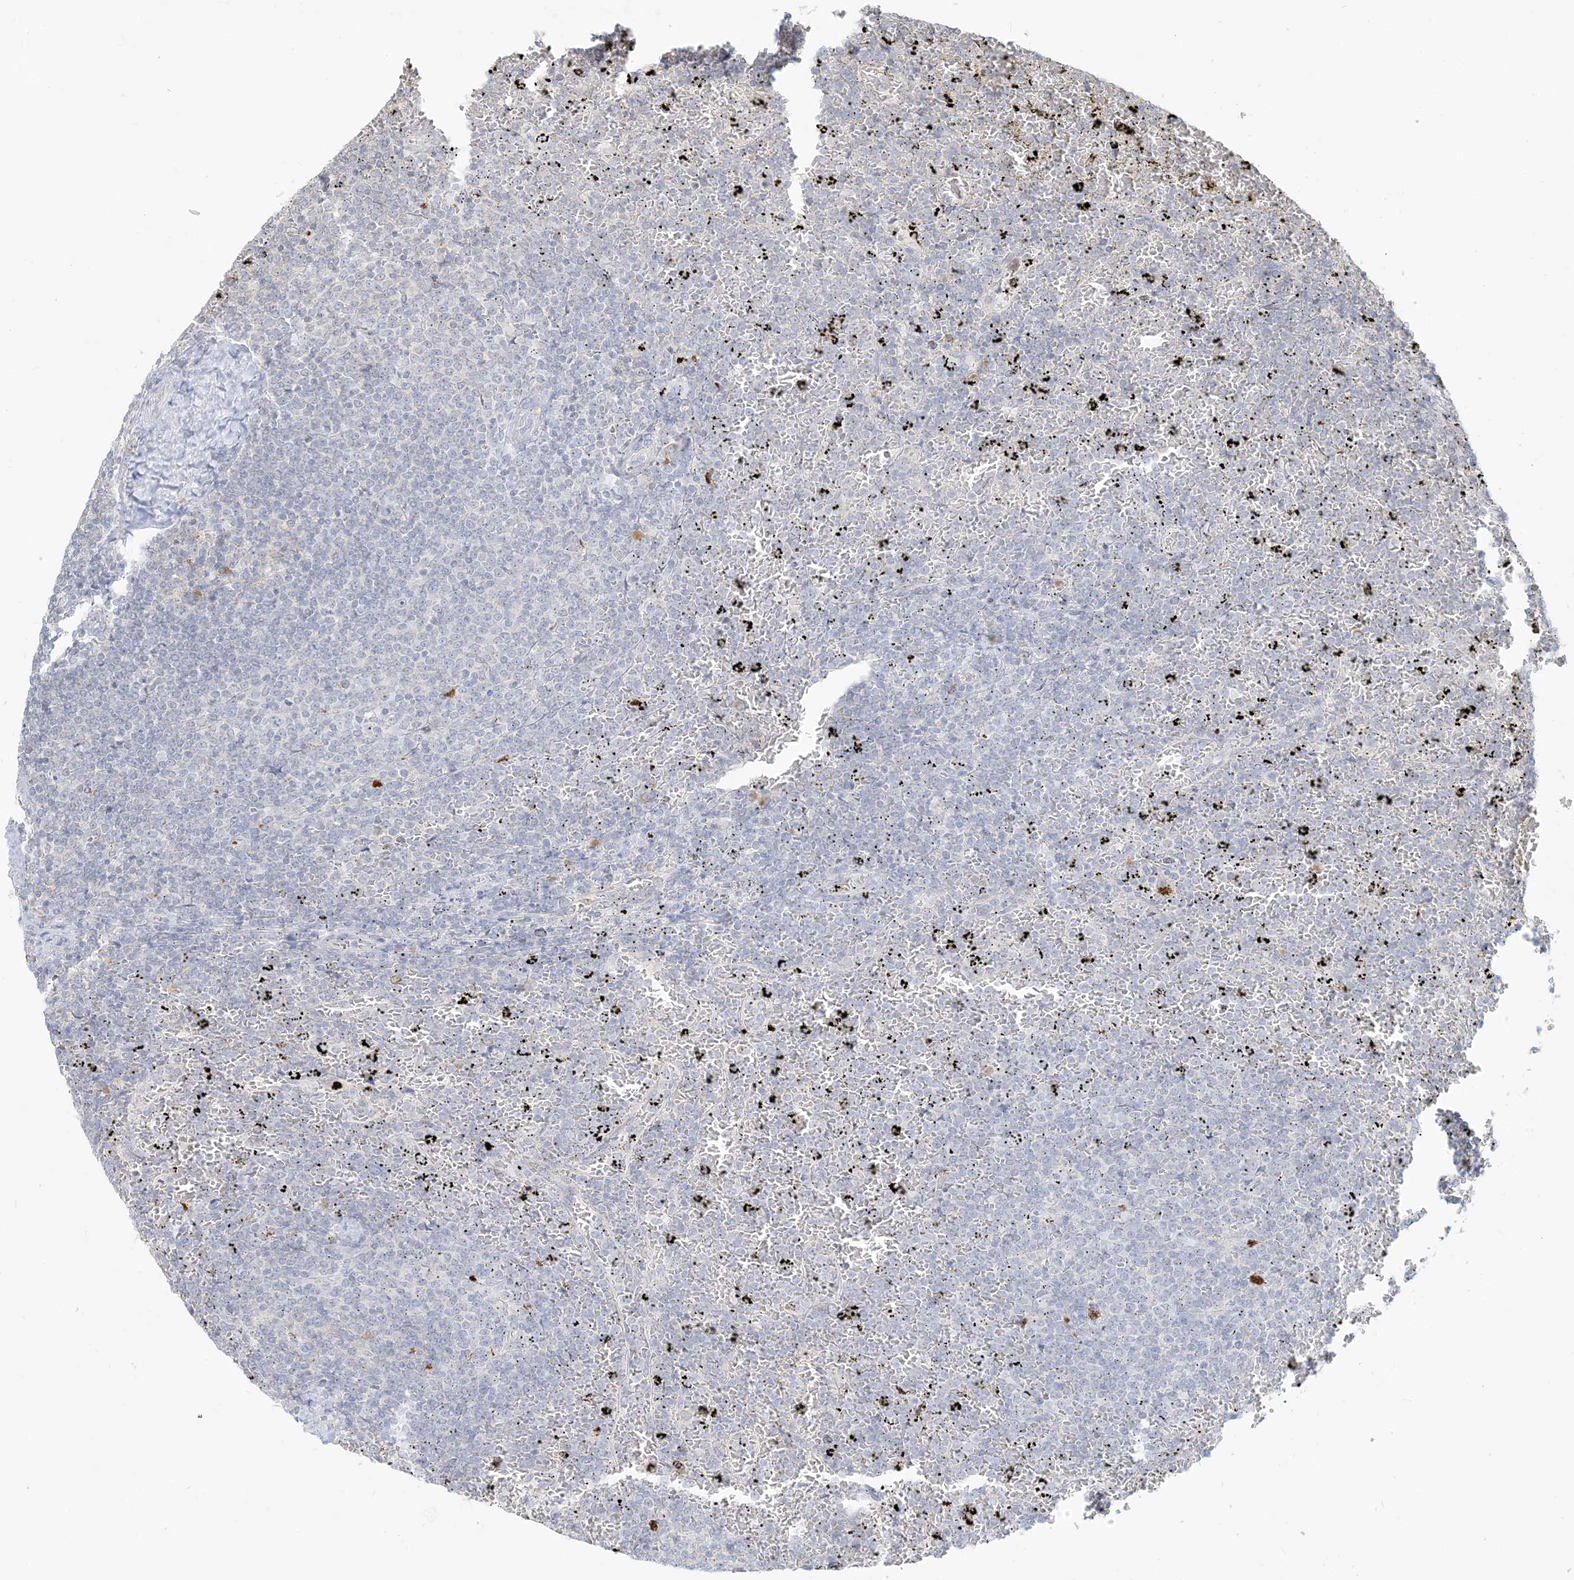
{"staining": {"intensity": "negative", "quantity": "none", "location": "none"}, "tissue": "lymphoma", "cell_type": "Tumor cells", "image_type": "cancer", "snomed": [{"axis": "morphology", "description": "Malignant lymphoma, non-Hodgkin's type, Low grade"}, {"axis": "topography", "description": "Spleen"}], "caption": "An immunohistochemistry (IHC) image of low-grade malignant lymphoma, non-Hodgkin's type is shown. There is no staining in tumor cells of low-grade malignant lymphoma, non-Hodgkin's type.", "gene": "MCOLN1", "patient": {"sex": "female", "age": 77}}